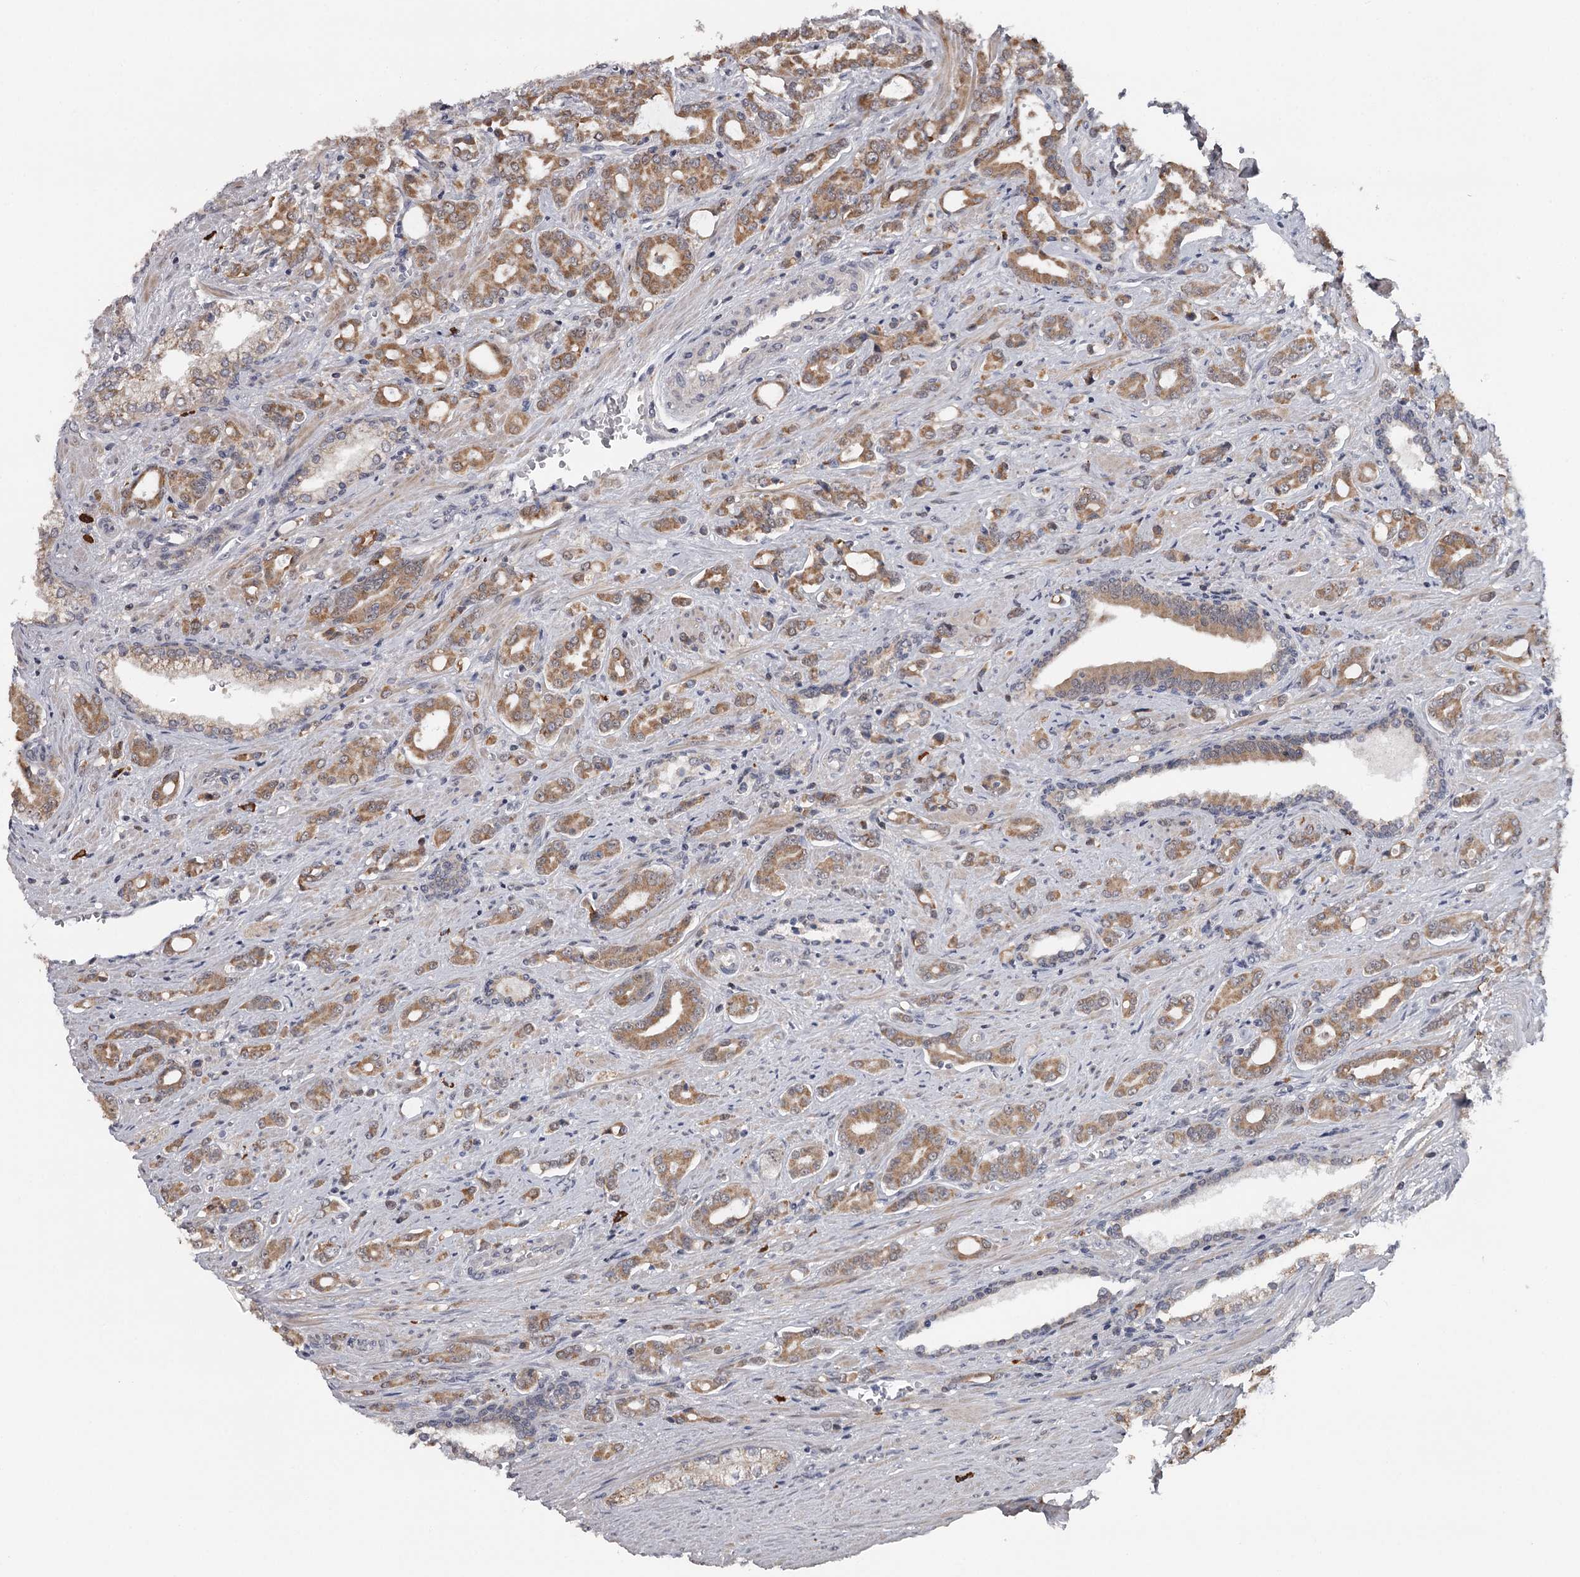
{"staining": {"intensity": "moderate", "quantity": ">75%", "location": "cytoplasmic/membranous"}, "tissue": "prostate cancer", "cell_type": "Tumor cells", "image_type": "cancer", "snomed": [{"axis": "morphology", "description": "Adenocarcinoma, High grade"}, {"axis": "topography", "description": "Prostate"}], "caption": "Immunohistochemistry staining of prostate cancer (high-grade adenocarcinoma), which shows medium levels of moderate cytoplasmic/membranous expression in approximately >75% of tumor cells indicating moderate cytoplasmic/membranous protein expression. The staining was performed using DAB (3,3'-diaminobenzidine) (brown) for protein detection and nuclei were counterstained in hematoxylin (blue).", "gene": "GTSF1", "patient": {"sex": "male", "age": 72}}